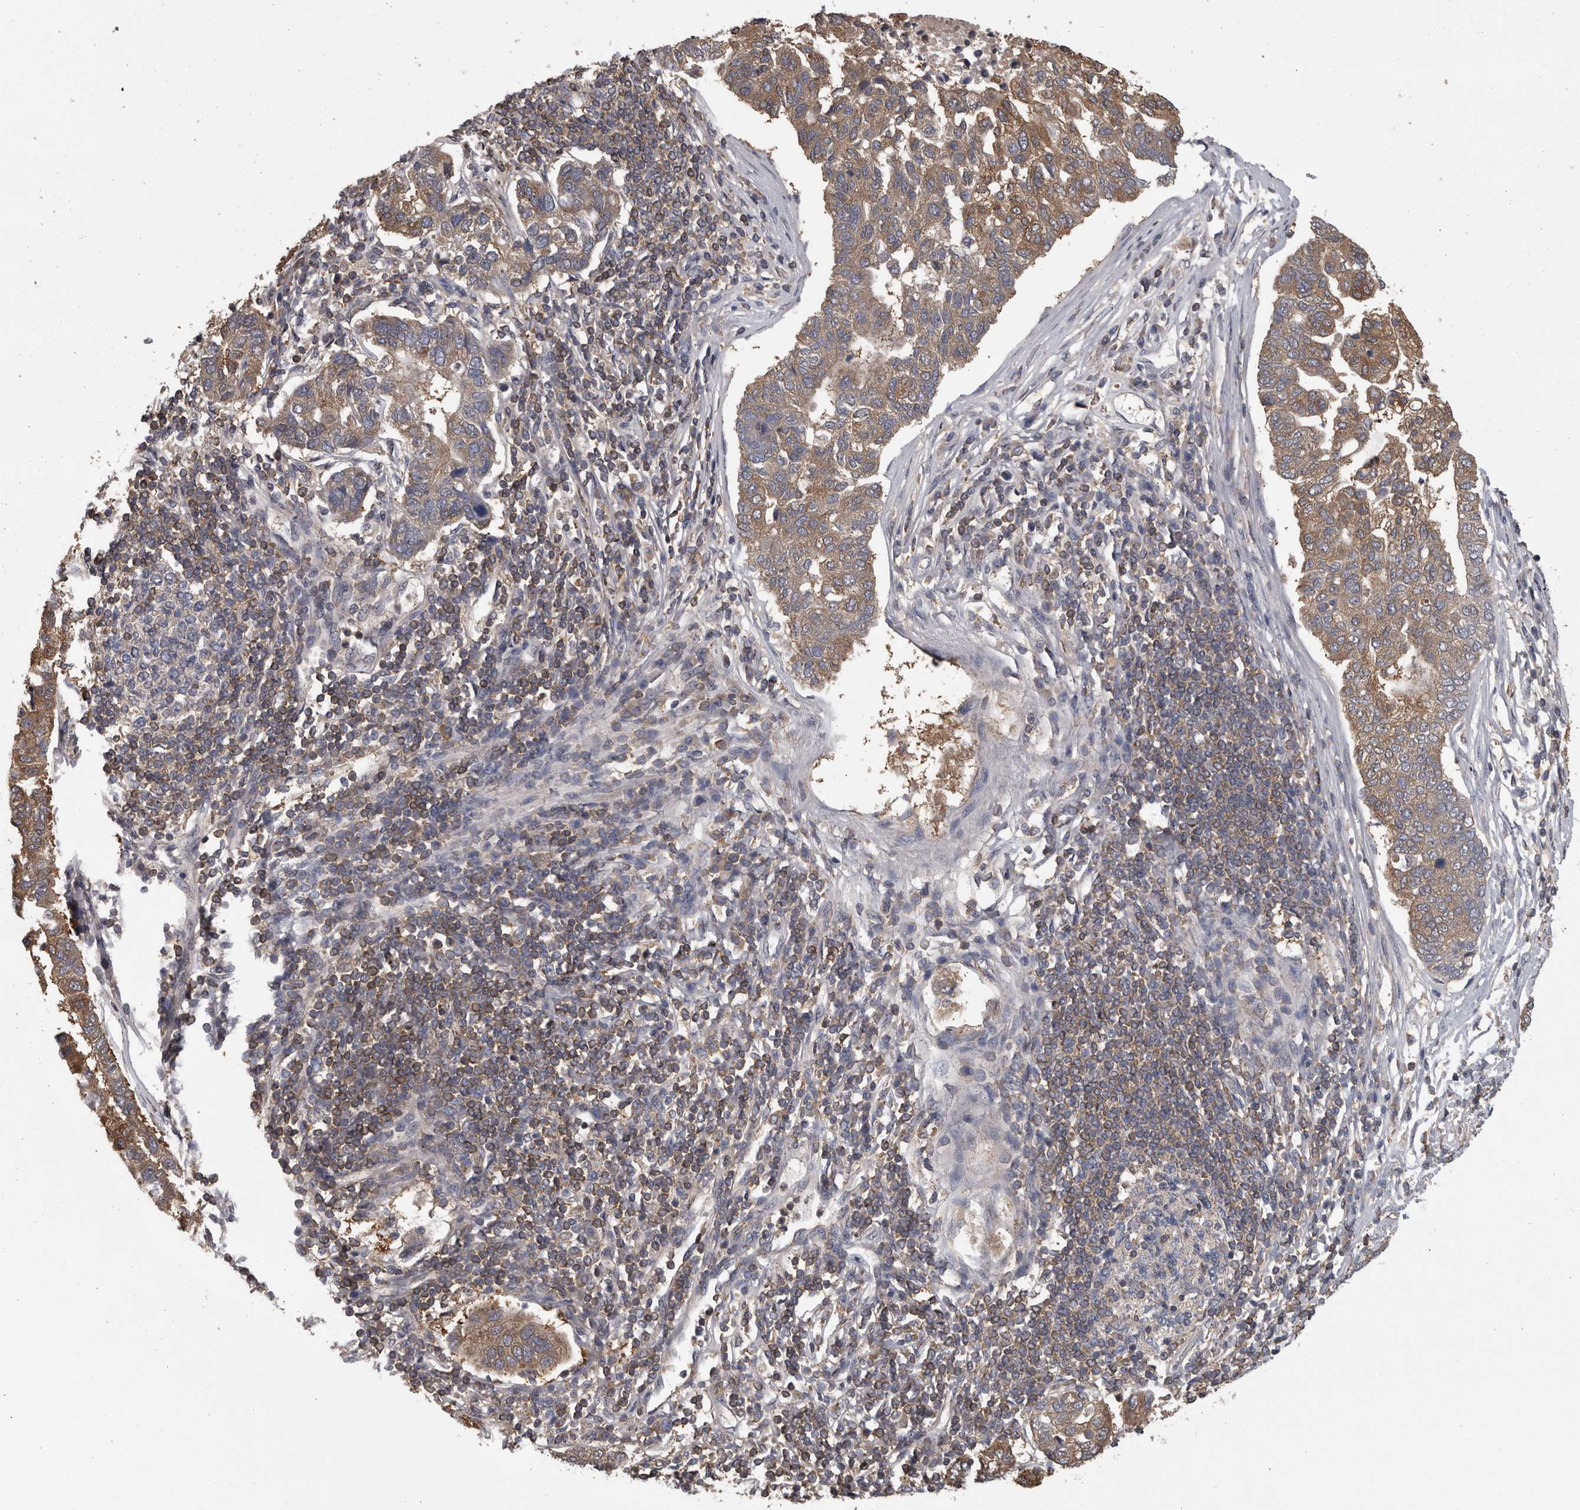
{"staining": {"intensity": "moderate", "quantity": ">75%", "location": "cytoplasmic/membranous"}, "tissue": "pancreatic cancer", "cell_type": "Tumor cells", "image_type": "cancer", "snomed": [{"axis": "morphology", "description": "Adenocarcinoma, NOS"}, {"axis": "topography", "description": "Pancreas"}], "caption": "A high-resolution histopathology image shows immunohistochemistry (IHC) staining of adenocarcinoma (pancreatic), which reveals moderate cytoplasmic/membranous positivity in approximately >75% of tumor cells. The protein is shown in brown color, while the nuclei are stained blue.", "gene": "APRT", "patient": {"sex": "female", "age": 61}}